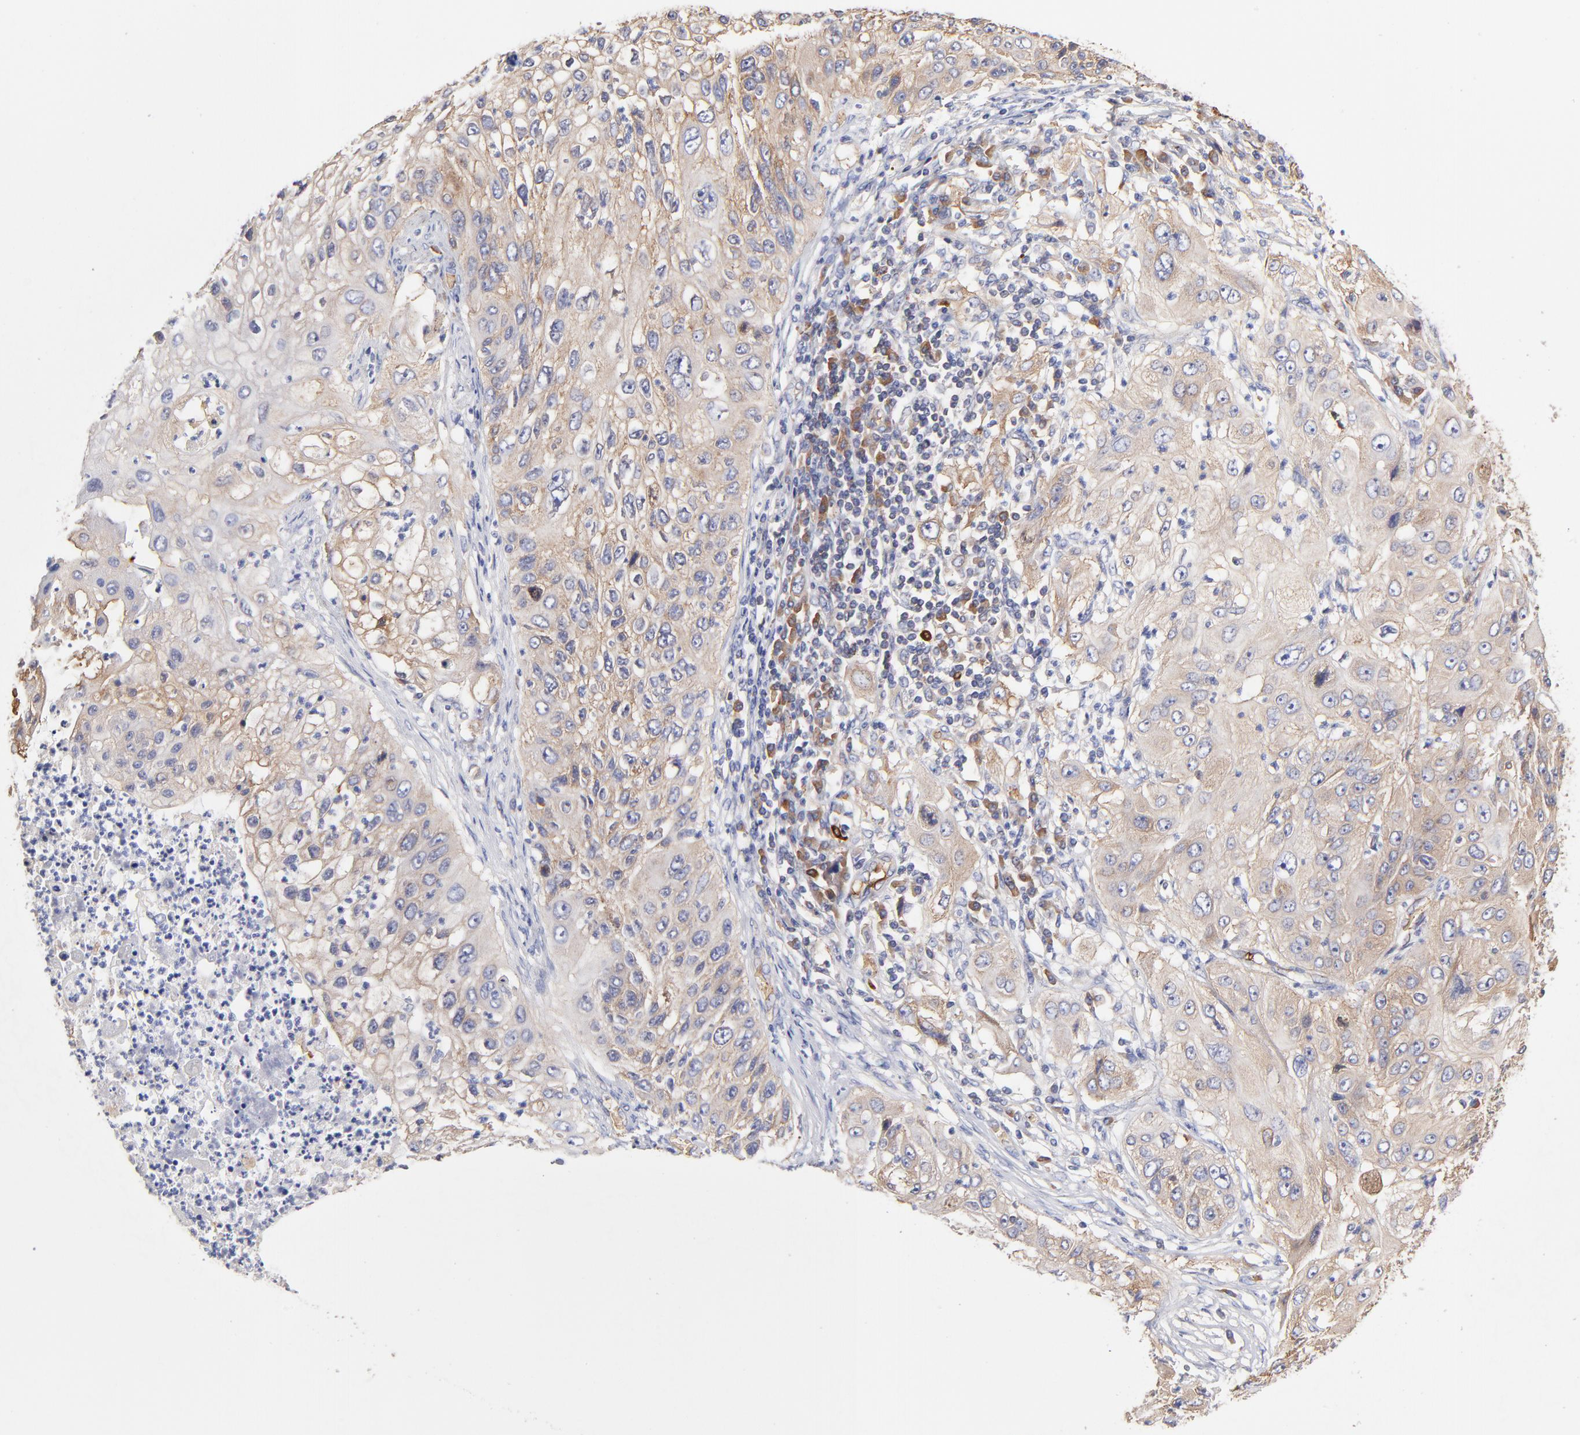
{"staining": {"intensity": "moderate", "quantity": ">75%", "location": "cytoplasmic/membranous"}, "tissue": "lung cancer", "cell_type": "Tumor cells", "image_type": "cancer", "snomed": [{"axis": "morphology", "description": "Inflammation, NOS"}, {"axis": "morphology", "description": "Squamous cell carcinoma, NOS"}, {"axis": "topography", "description": "Lymph node"}, {"axis": "topography", "description": "Soft tissue"}, {"axis": "topography", "description": "Lung"}], "caption": "Protein expression analysis of human lung squamous cell carcinoma reveals moderate cytoplasmic/membranous staining in approximately >75% of tumor cells.", "gene": "CD2AP", "patient": {"sex": "male", "age": 66}}